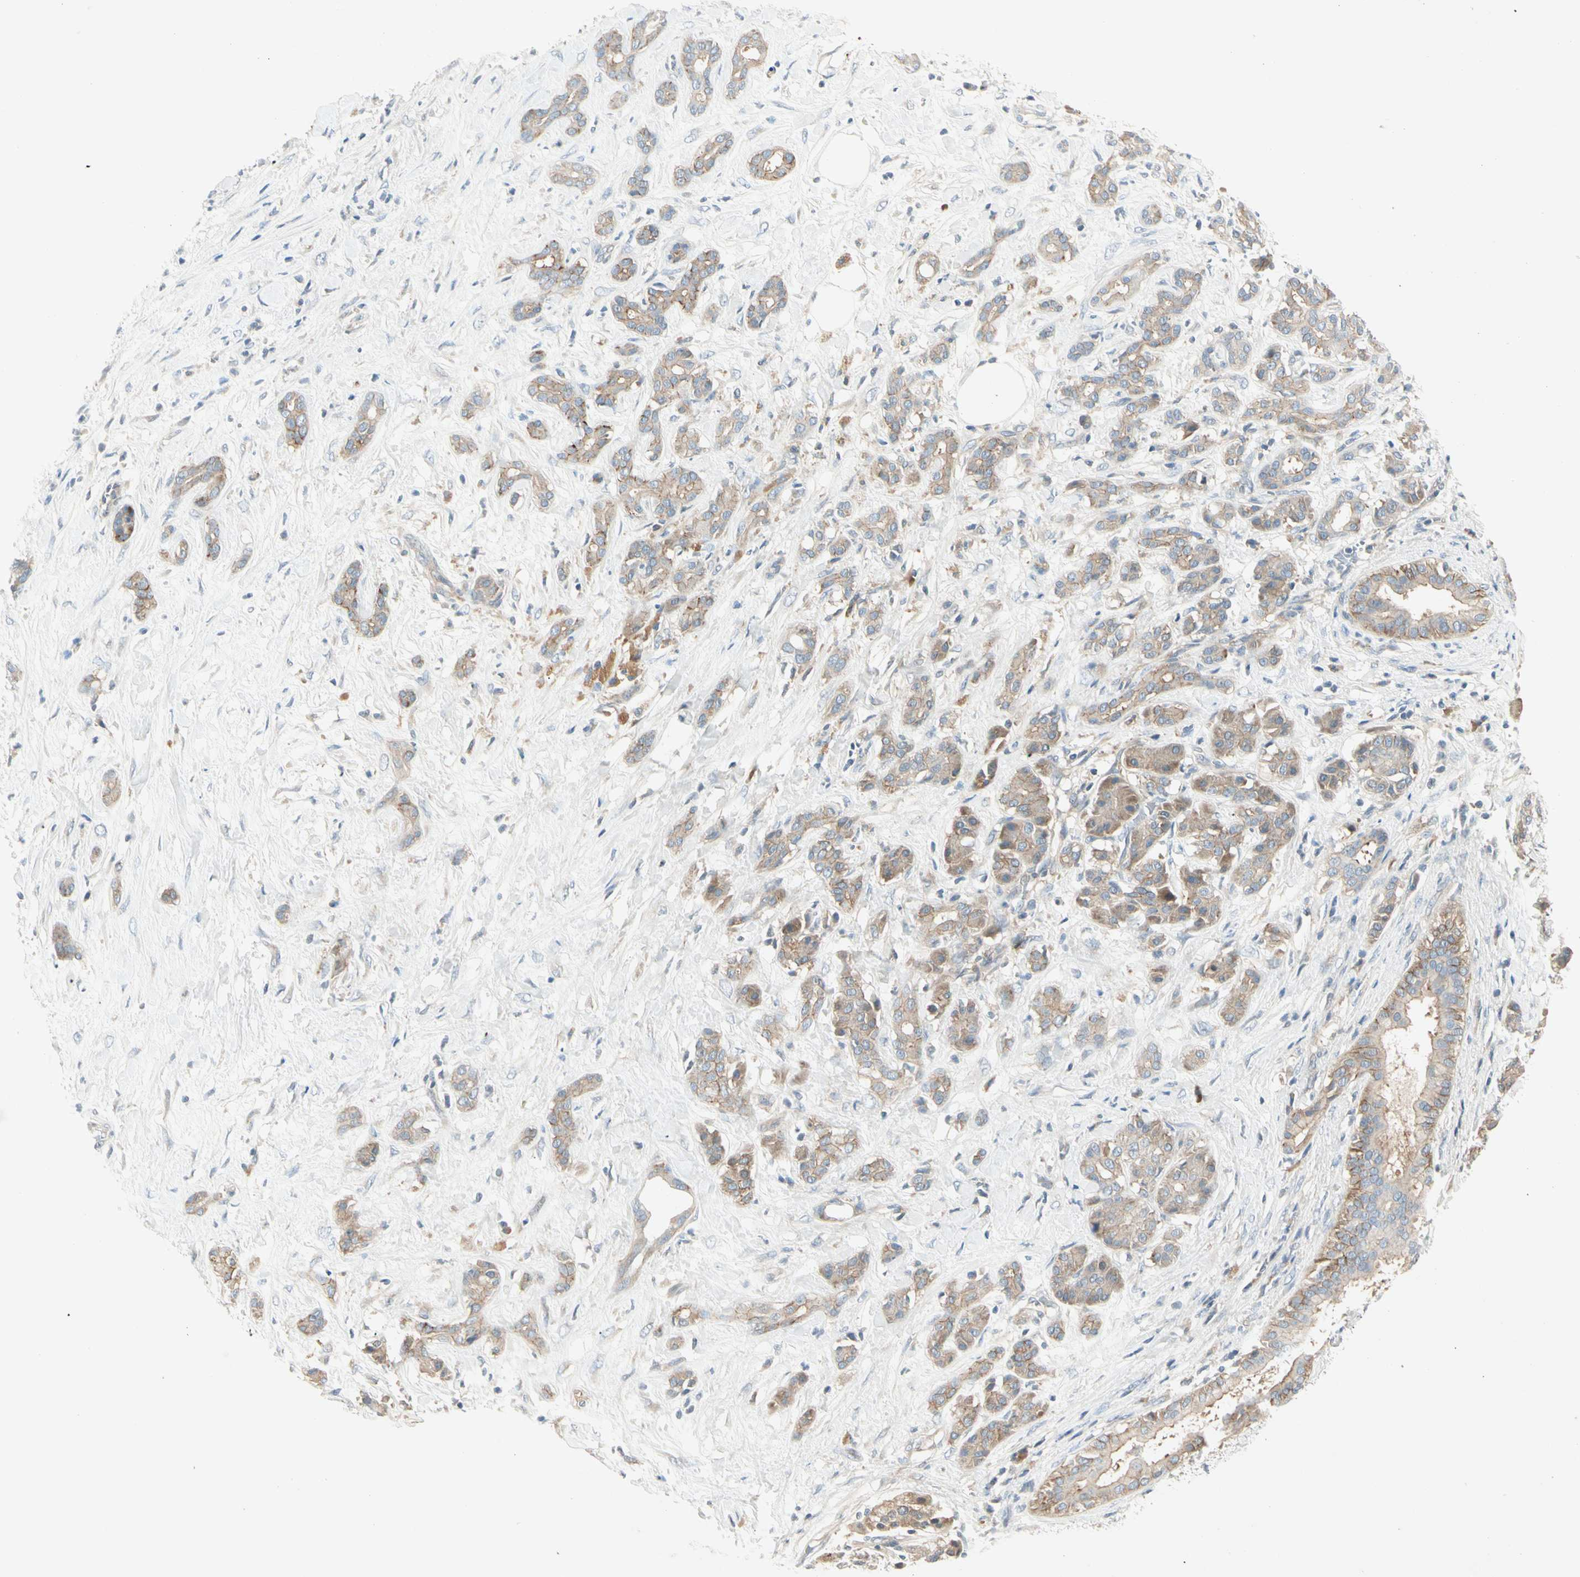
{"staining": {"intensity": "moderate", "quantity": ">75%", "location": "cytoplasmic/membranous"}, "tissue": "pancreatic cancer", "cell_type": "Tumor cells", "image_type": "cancer", "snomed": [{"axis": "morphology", "description": "Adenocarcinoma, NOS"}, {"axis": "topography", "description": "Pancreas"}], "caption": "Immunohistochemical staining of pancreatic adenocarcinoma reveals medium levels of moderate cytoplasmic/membranous expression in about >75% of tumor cells.", "gene": "IL1R1", "patient": {"sex": "male", "age": 41}}